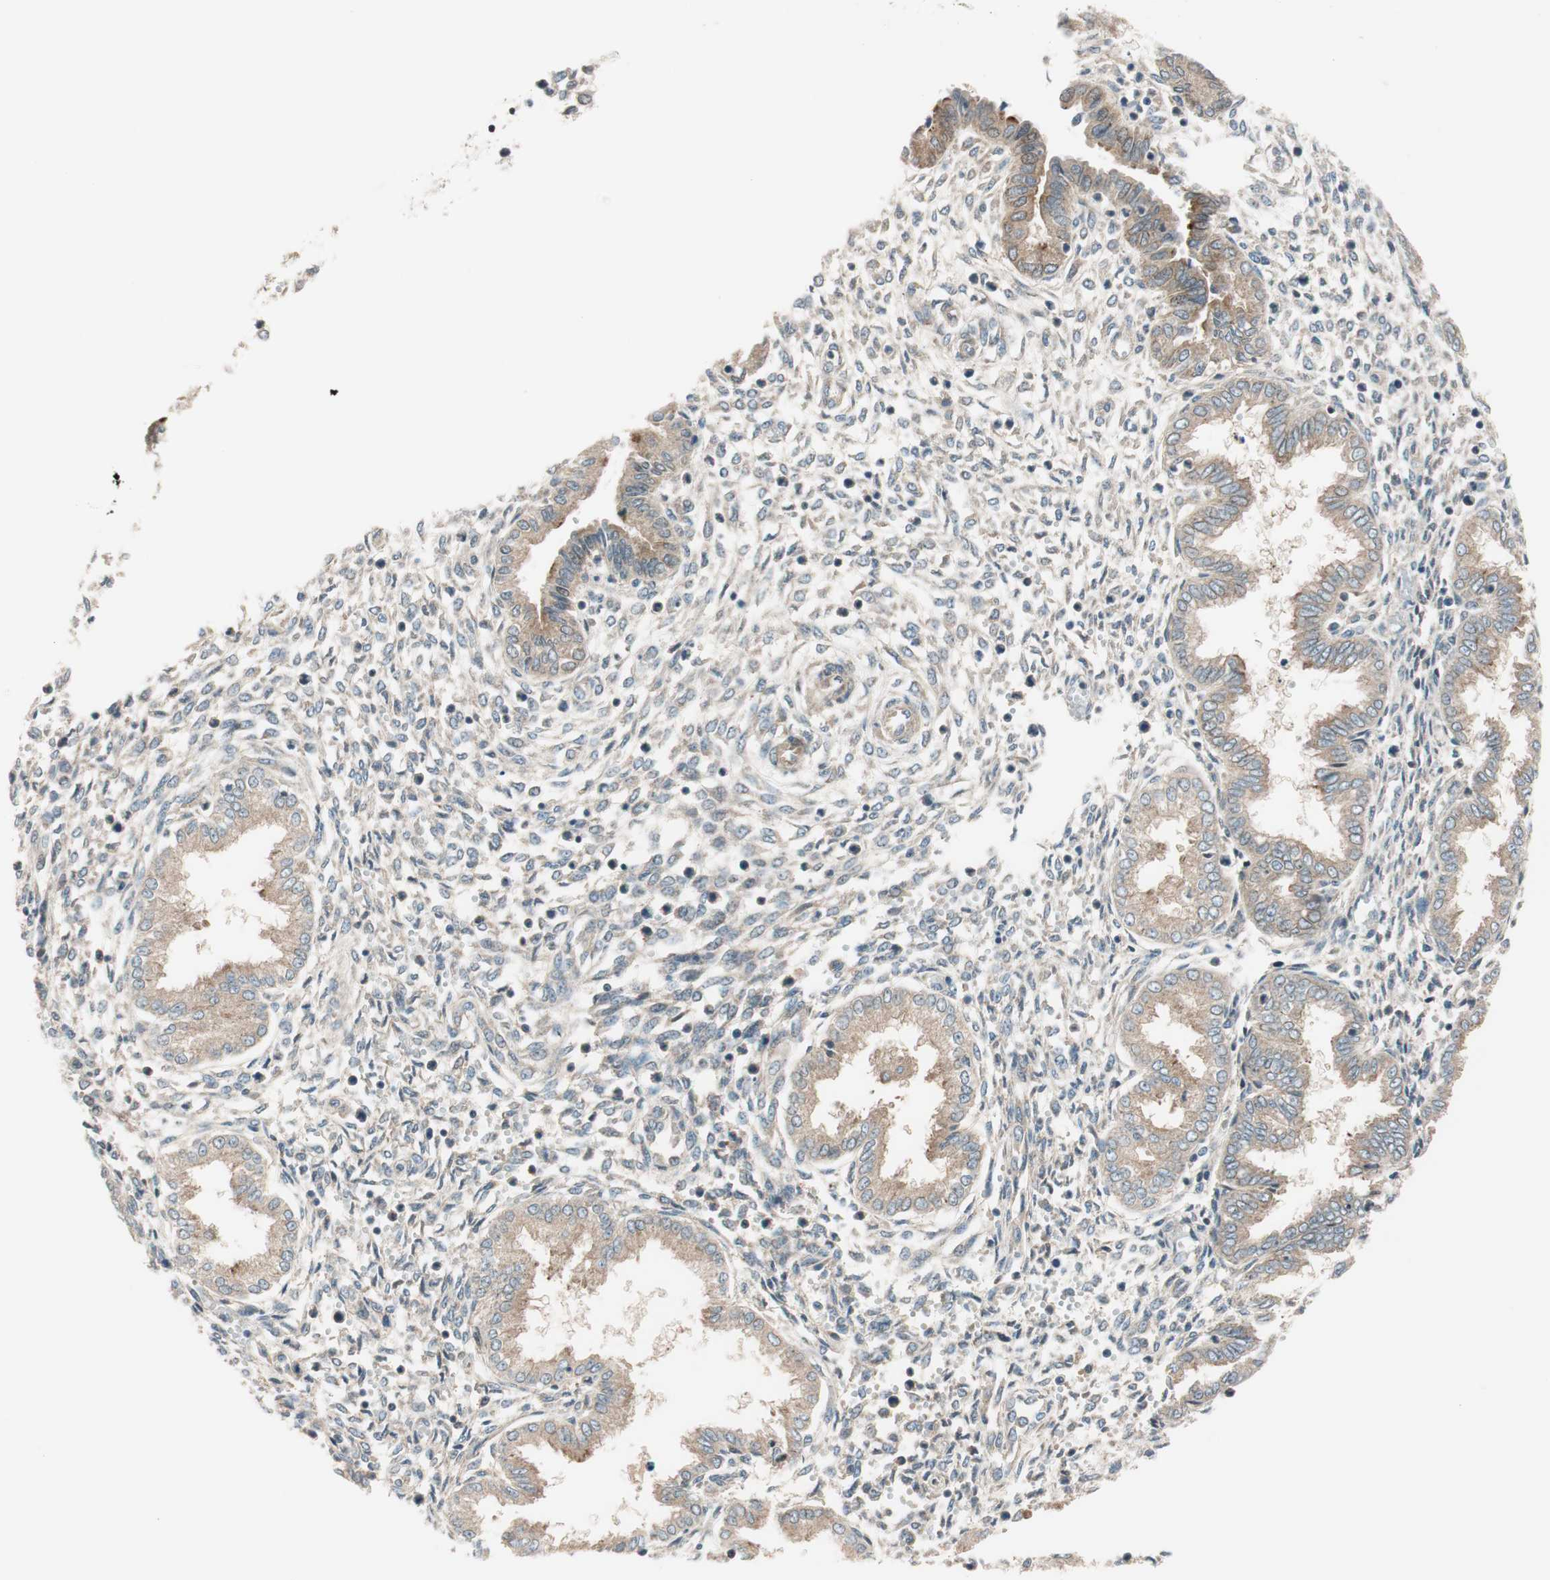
{"staining": {"intensity": "negative", "quantity": "none", "location": "none"}, "tissue": "endometrium", "cell_type": "Cells in endometrial stroma", "image_type": "normal", "snomed": [{"axis": "morphology", "description": "Normal tissue, NOS"}, {"axis": "topography", "description": "Endometrium"}], "caption": "Immunohistochemical staining of unremarkable human endometrium reveals no significant staining in cells in endometrial stroma. Brightfield microscopy of immunohistochemistry (IHC) stained with DAB (3,3'-diaminobenzidine) (brown) and hematoxylin (blue), captured at high magnification.", "gene": "ABI1", "patient": {"sex": "female", "age": 33}}